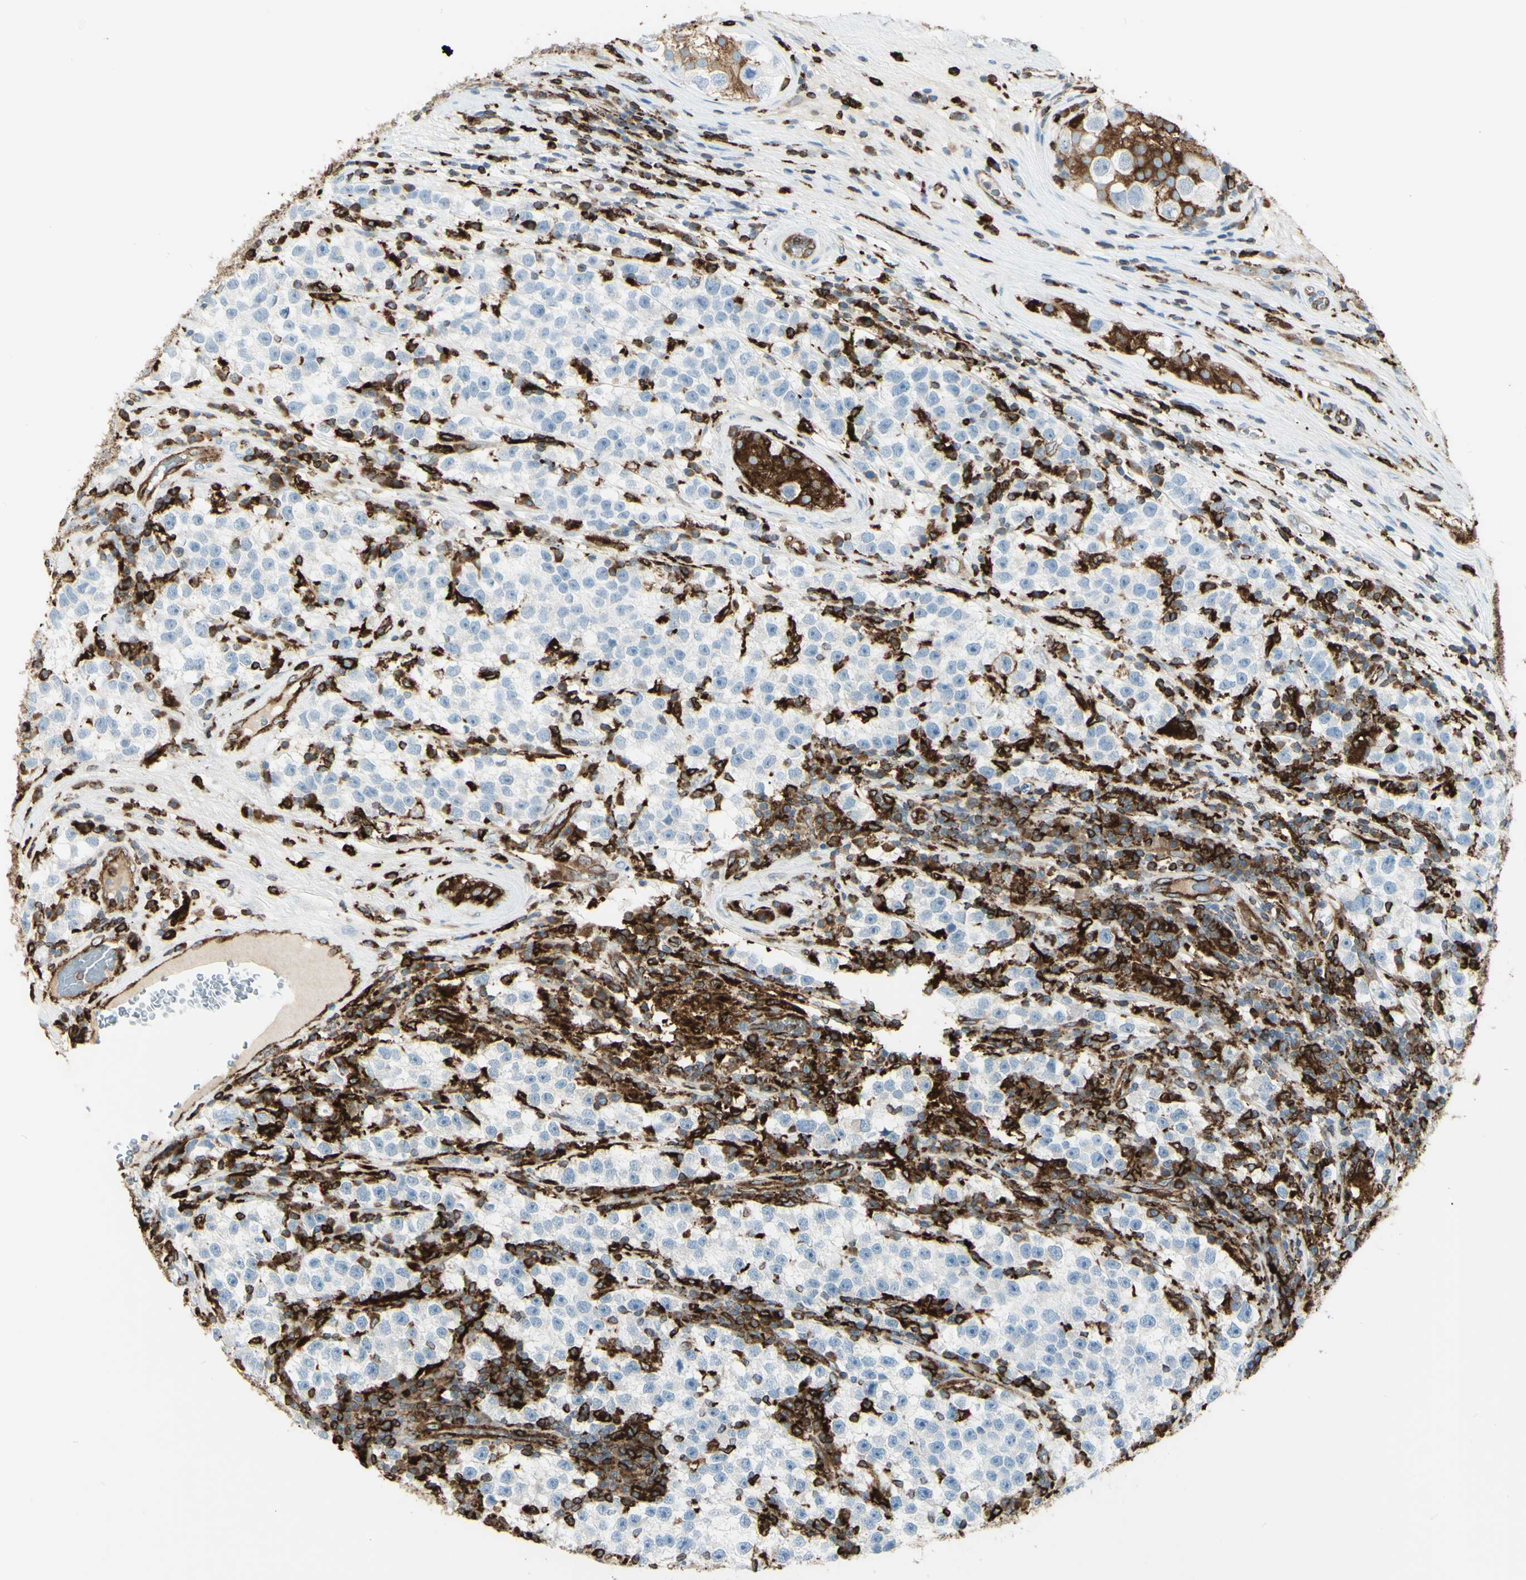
{"staining": {"intensity": "negative", "quantity": "none", "location": "none"}, "tissue": "testis cancer", "cell_type": "Tumor cells", "image_type": "cancer", "snomed": [{"axis": "morphology", "description": "Seminoma, NOS"}, {"axis": "topography", "description": "Testis"}], "caption": "A high-resolution image shows IHC staining of testis seminoma, which reveals no significant staining in tumor cells.", "gene": "CD74", "patient": {"sex": "male", "age": 22}}